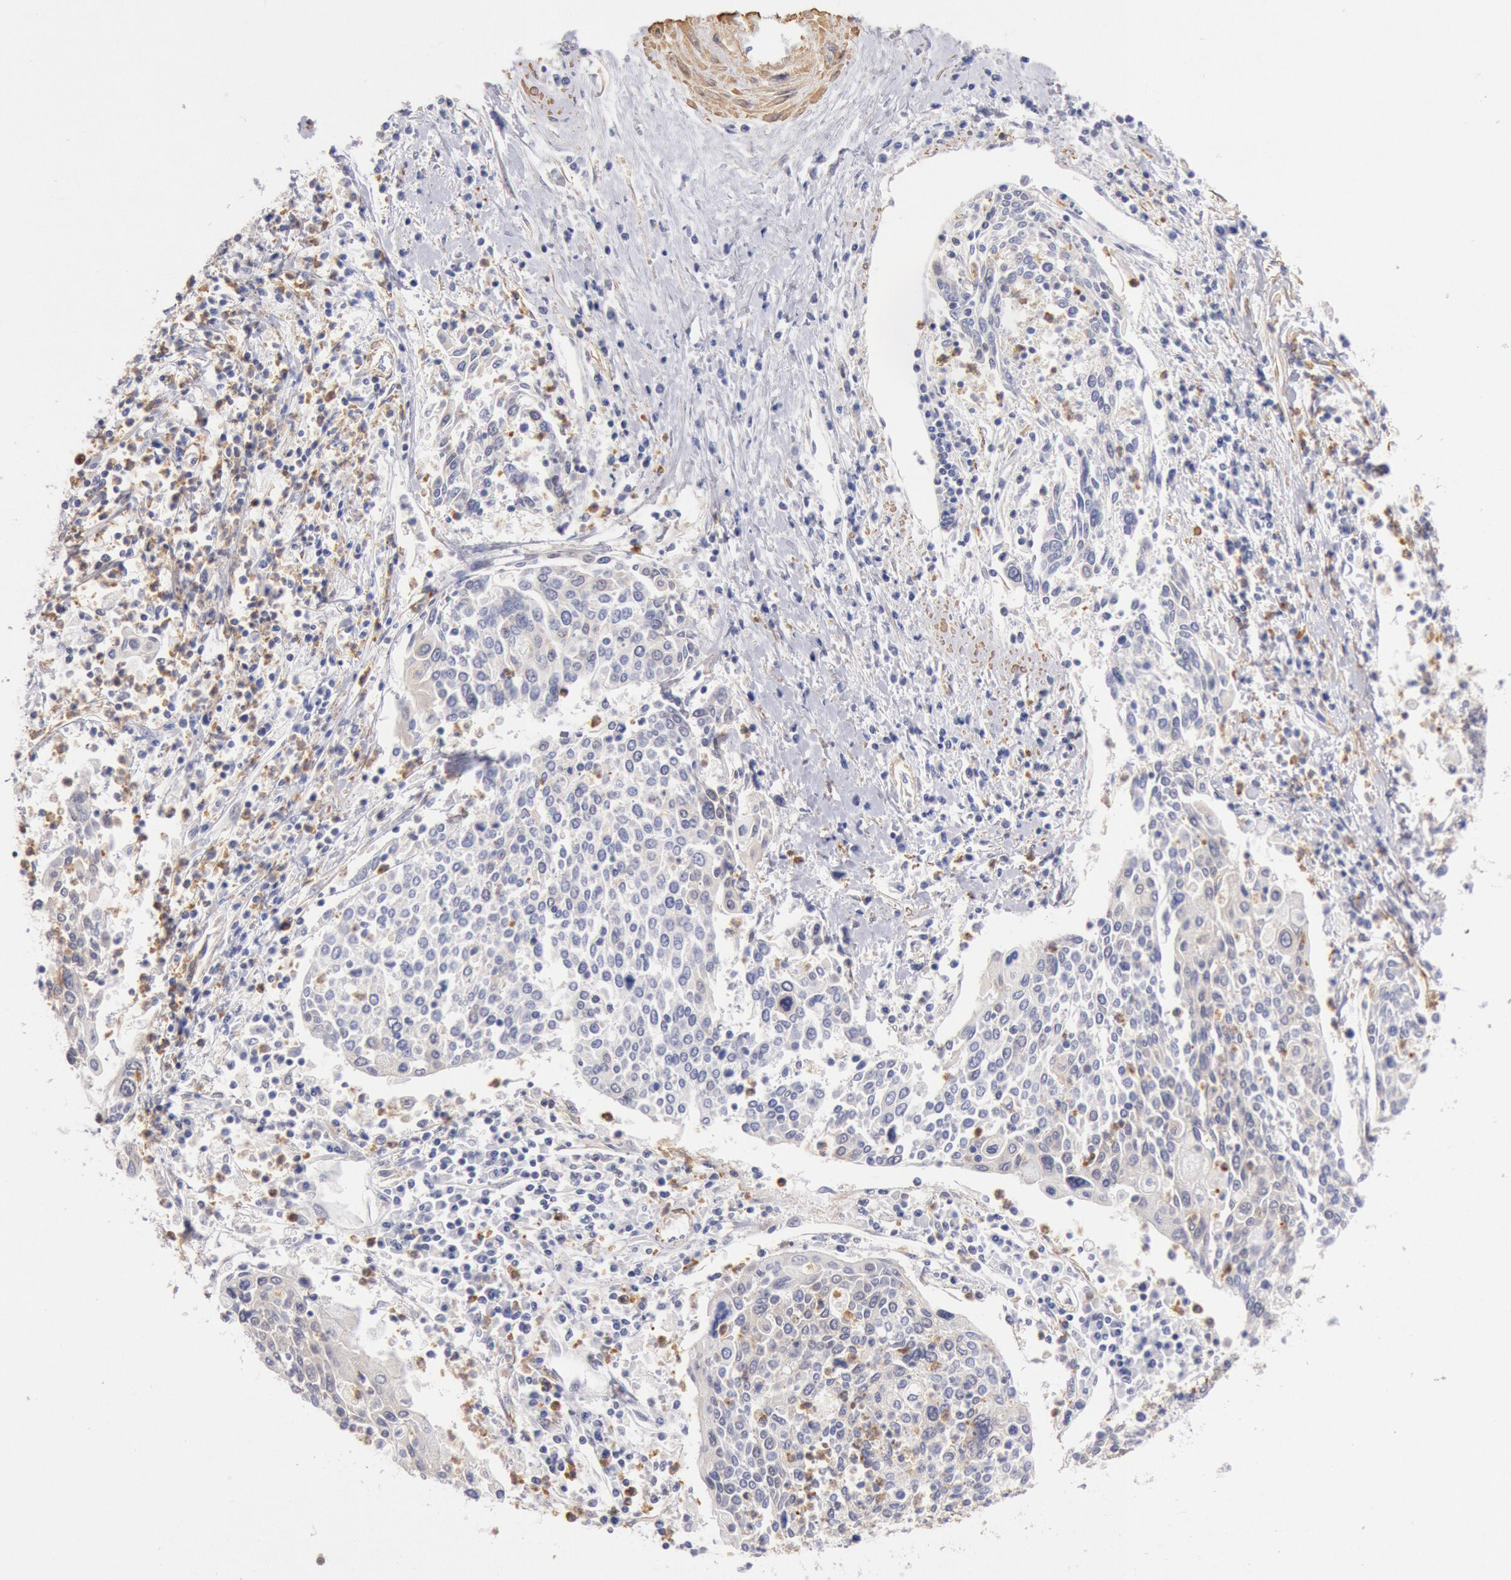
{"staining": {"intensity": "negative", "quantity": "none", "location": "none"}, "tissue": "cervical cancer", "cell_type": "Tumor cells", "image_type": "cancer", "snomed": [{"axis": "morphology", "description": "Squamous cell carcinoma, NOS"}, {"axis": "topography", "description": "Cervix"}], "caption": "Squamous cell carcinoma (cervical) was stained to show a protein in brown. There is no significant expression in tumor cells.", "gene": "TMED8", "patient": {"sex": "female", "age": 40}}